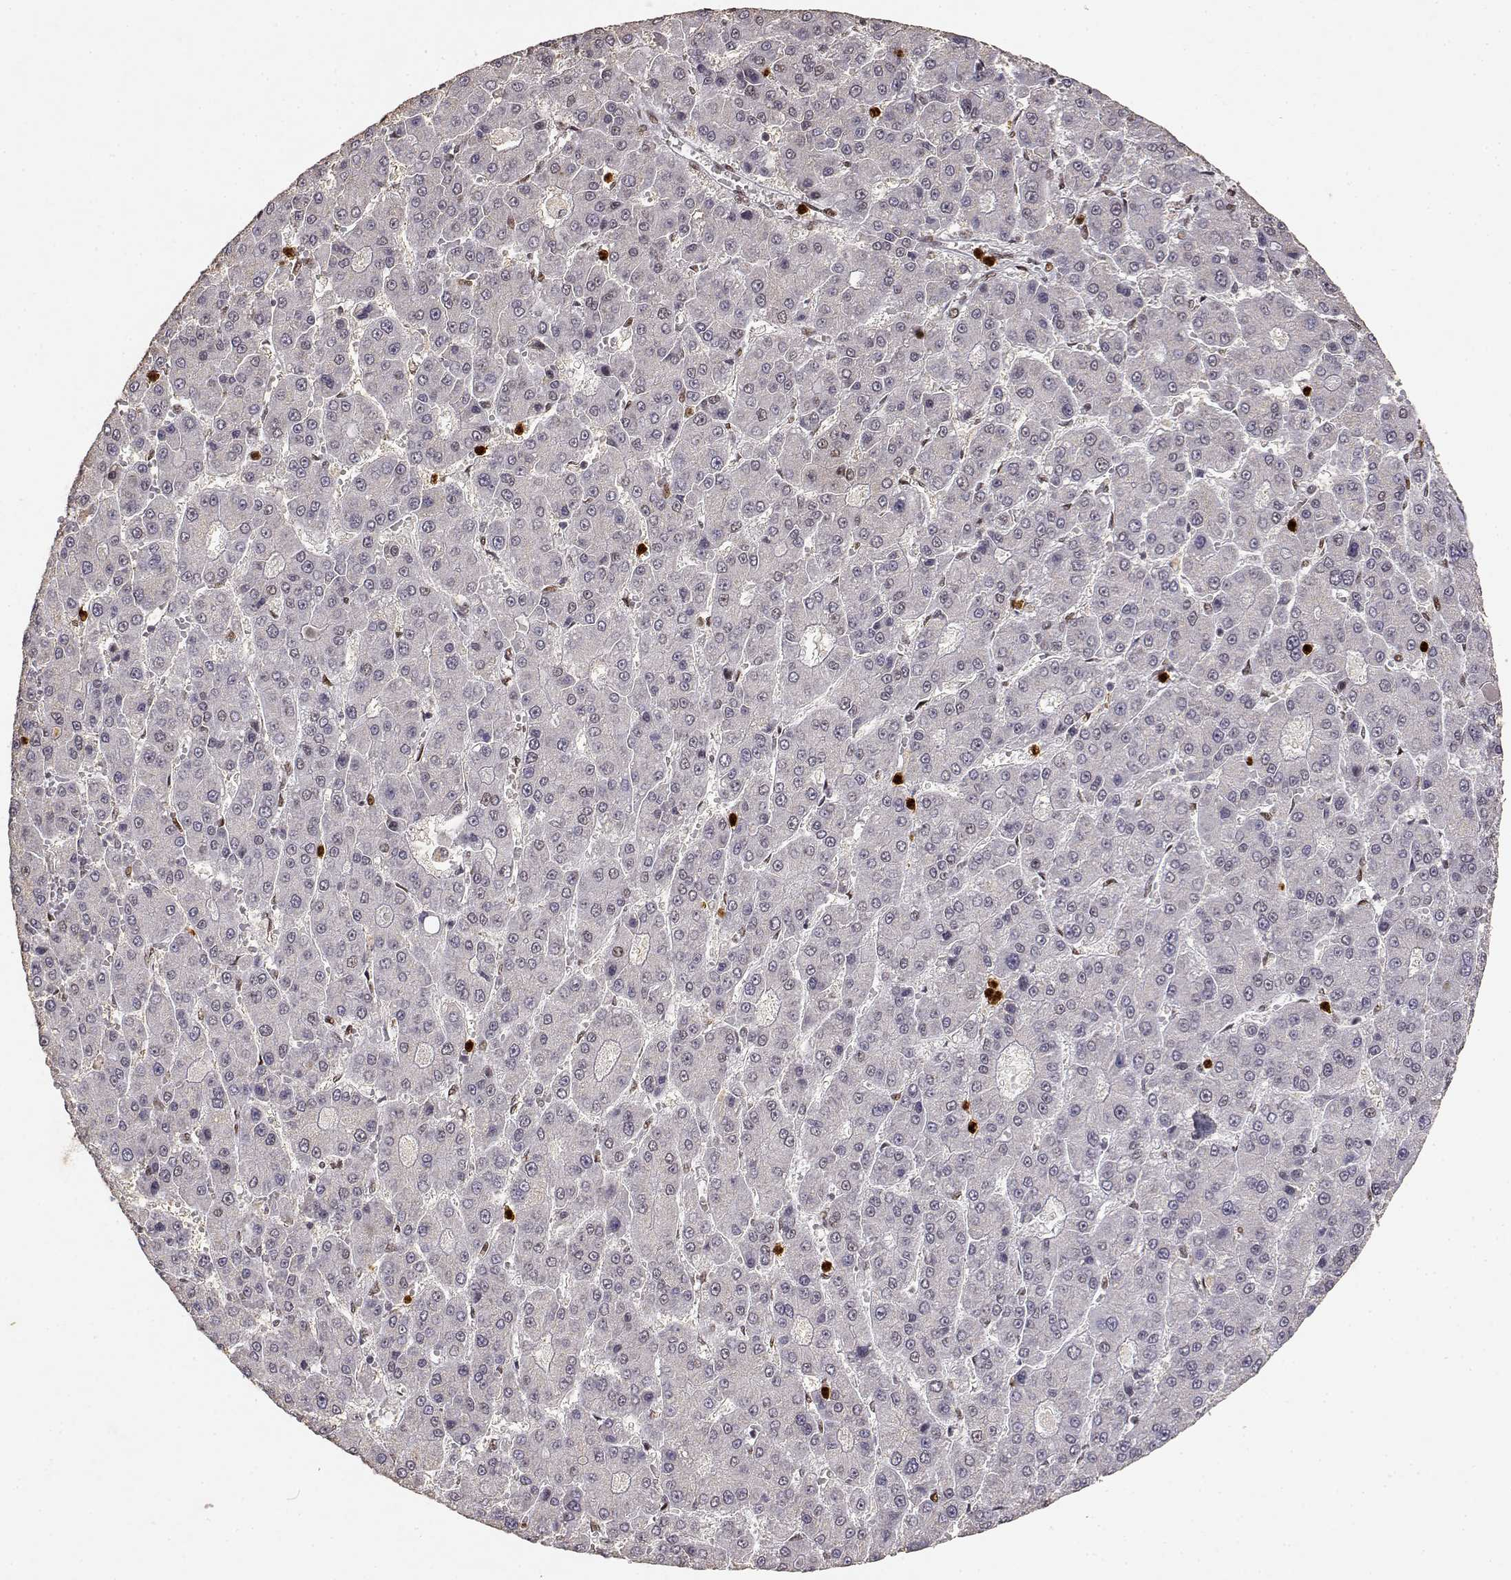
{"staining": {"intensity": "negative", "quantity": "none", "location": "none"}, "tissue": "liver cancer", "cell_type": "Tumor cells", "image_type": "cancer", "snomed": [{"axis": "morphology", "description": "Carcinoma, Hepatocellular, NOS"}, {"axis": "topography", "description": "Liver"}], "caption": "The IHC histopathology image has no significant positivity in tumor cells of liver cancer (hepatocellular carcinoma) tissue.", "gene": "RSF1", "patient": {"sex": "male", "age": 70}}